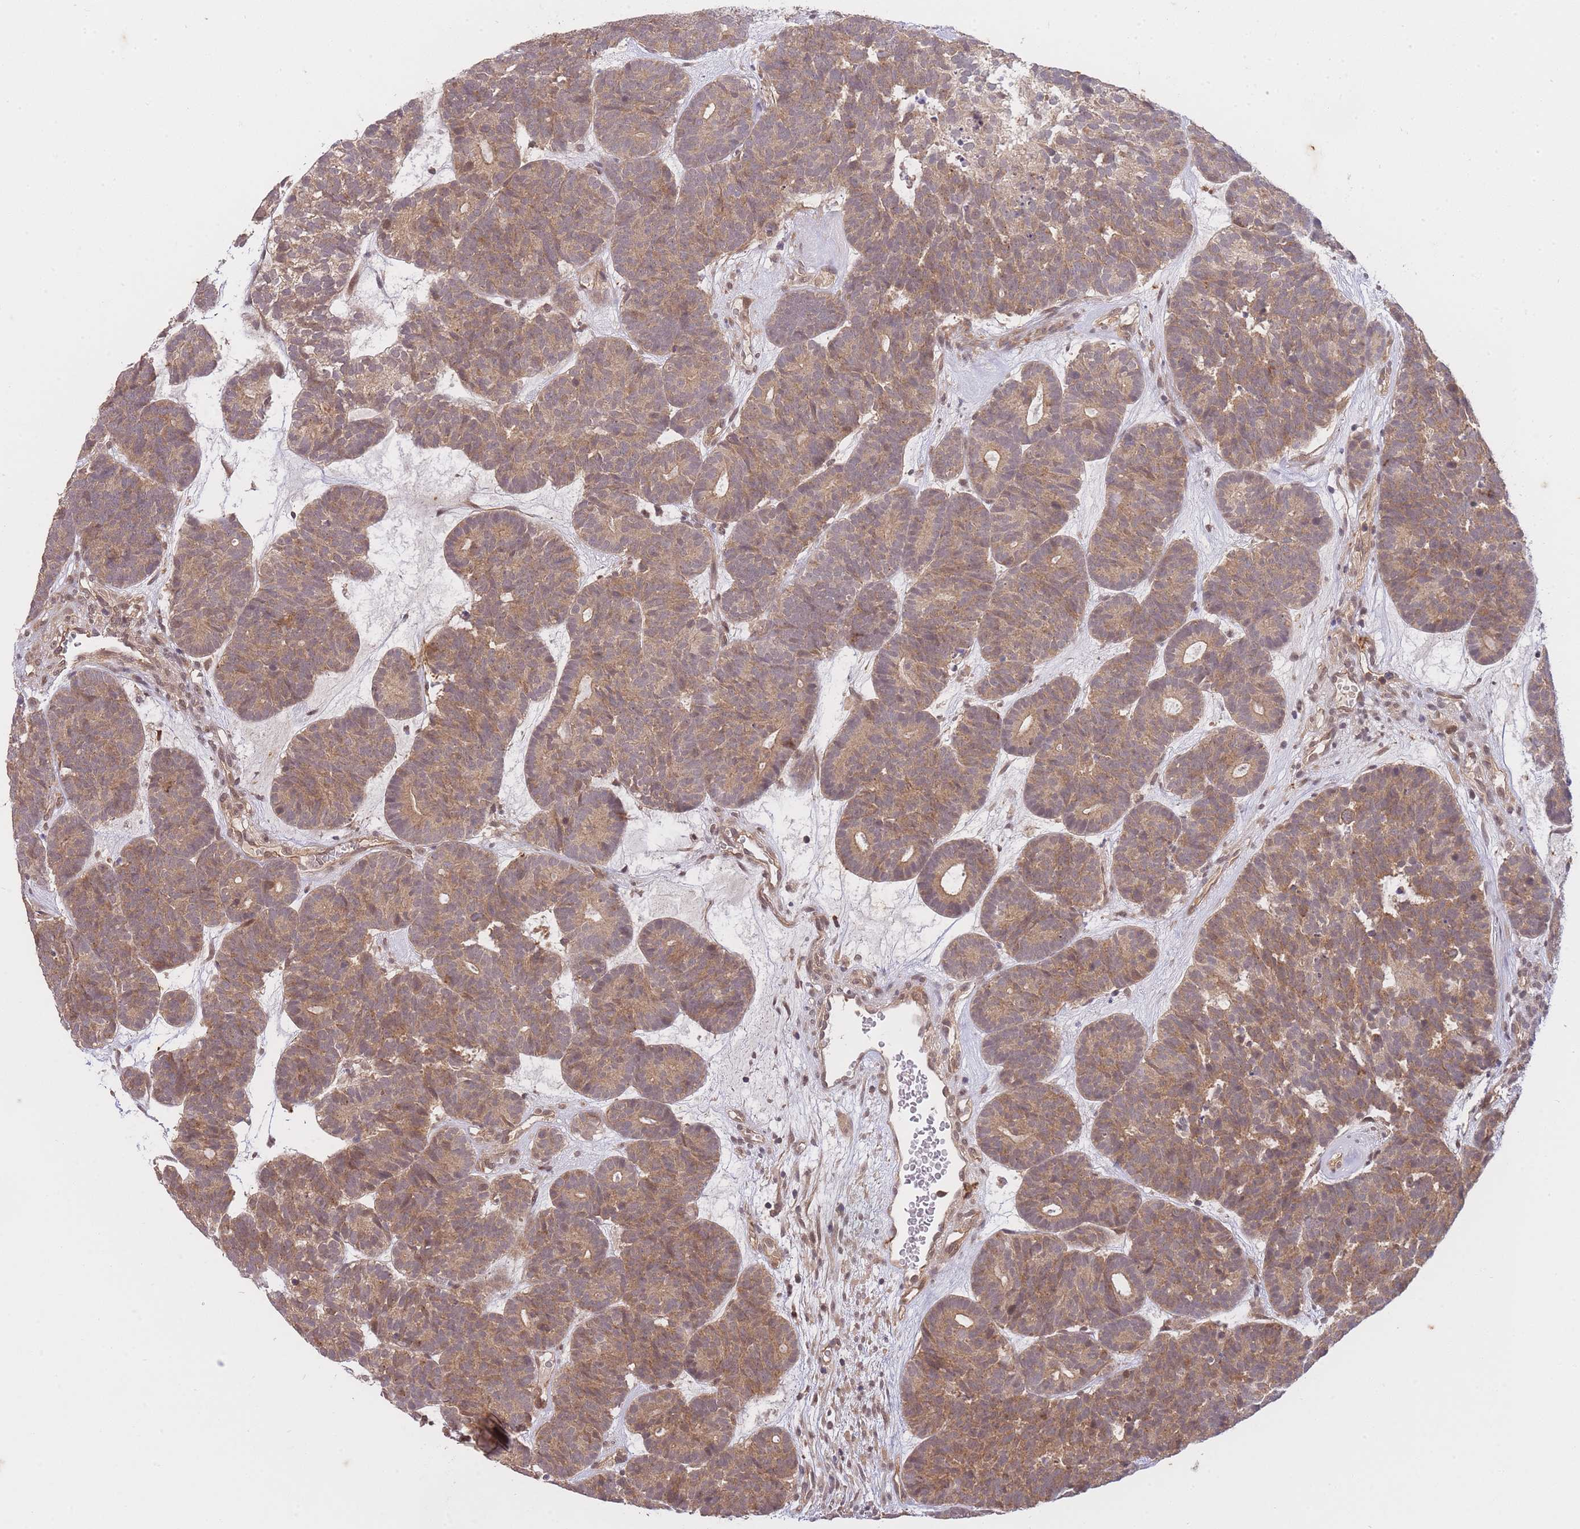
{"staining": {"intensity": "moderate", "quantity": ">75%", "location": "cytoplasmic/membranous,nuclear"}, "tissue": "head and neck cancer", "cell_type": "Tumor cells", "image_type": "cancer", "snomed": [{"axis": "morphology", "description": "Adenocarcinoma, NOS"}, {"axis": "topography", "description": "Head-Neck"}], "caption": "A photomicrograph of human head and neck cancer (adenocarcinoma) stained for a protein demonstrates moderate cytoplasmic/membranous and nuclear brown staining in tumor cells.", "gene": "ST8SIA4", "patient": {"sex": "female", "age": 81}}